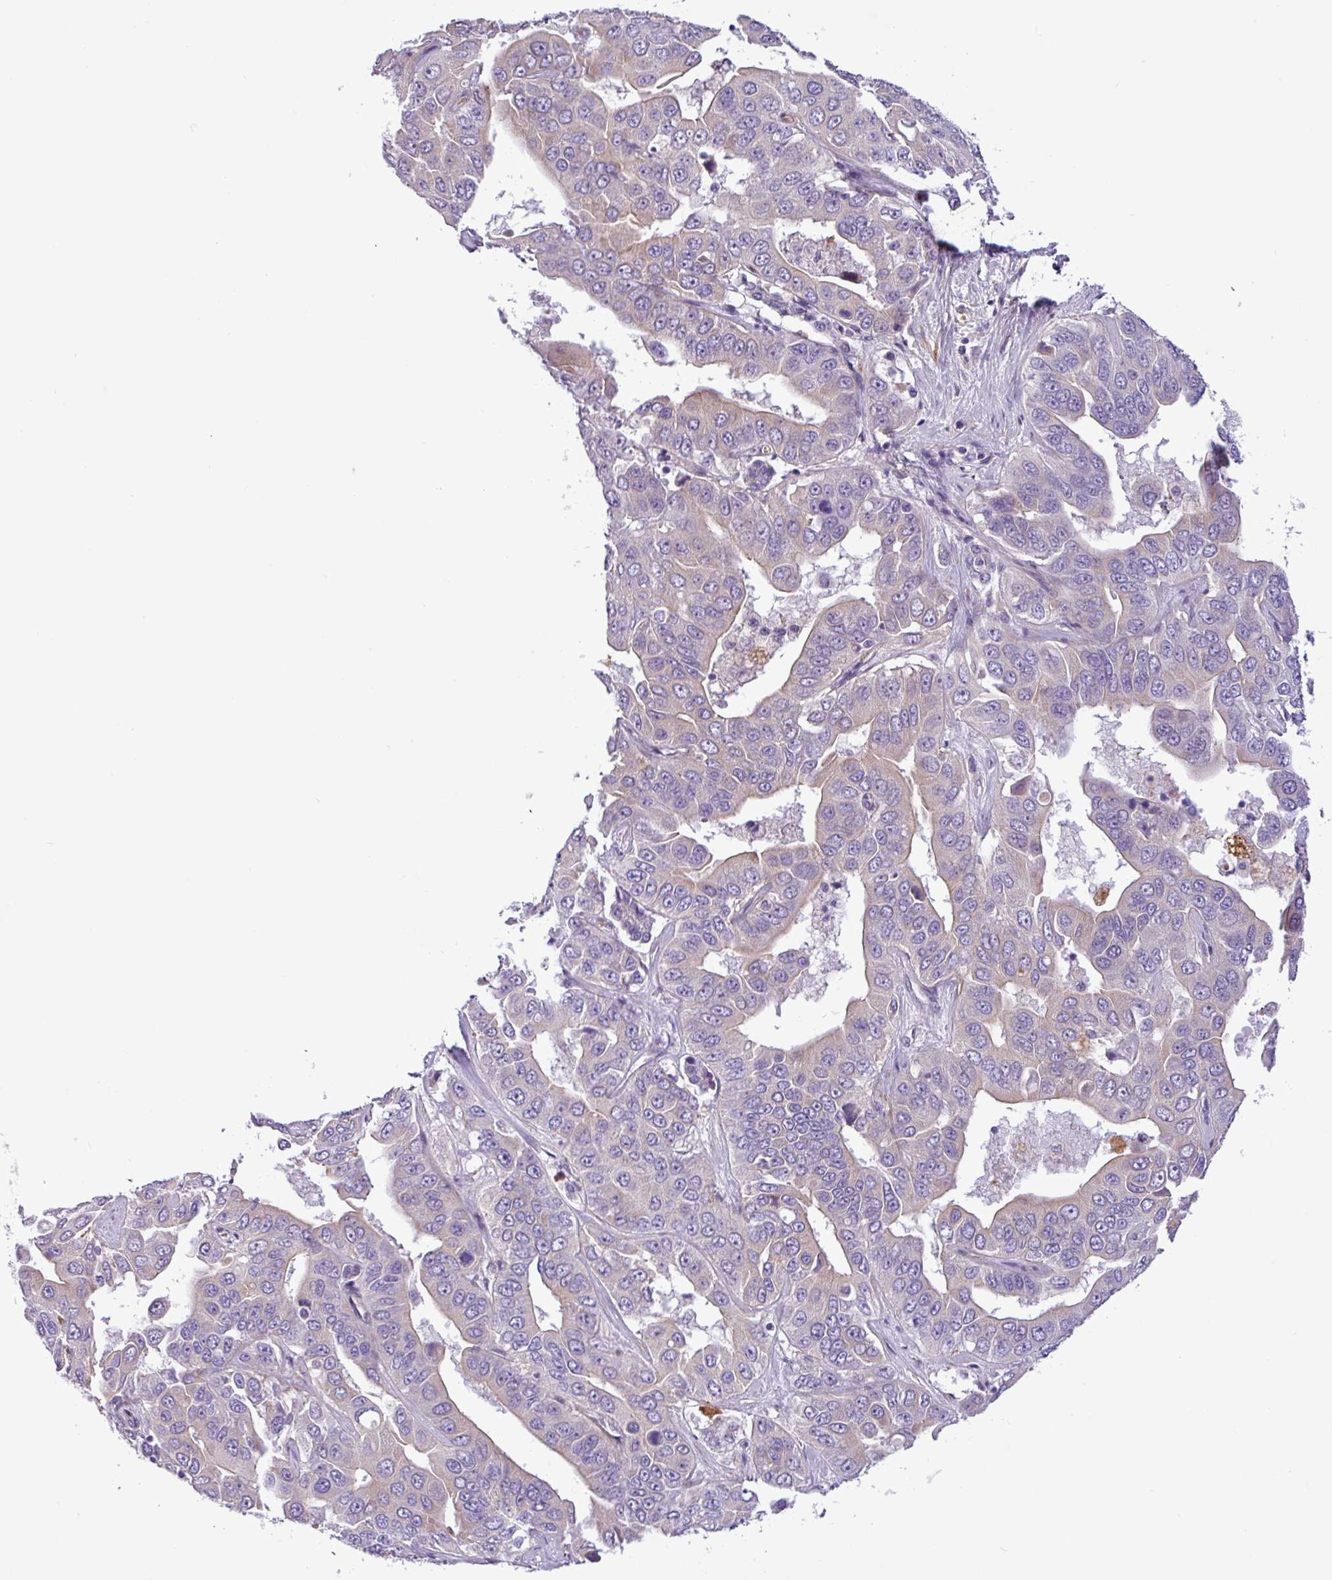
{"staining": {"intensity": "negative", "quantity": "none", "location": "none"}, "tissue": "liver cancer", "cell_type": "Tumor cells", "image_type": "cancer", "snomed": [{"axis": "morphology", "description": "Cholangiocarcinoma"}, {"axis": "topography", "description": "Liver"}], "caption": "Immunohistochemistry (IHC) histopathology image of neoplastic tissue: cholangiocarcinoma (liver) stained with DAB (3,3'-diaminobenzidine) exhibits no significant protein positivity in tumor cells.", "gene": "C11orf91", "patient": {"sex": "female", "age": 52}}